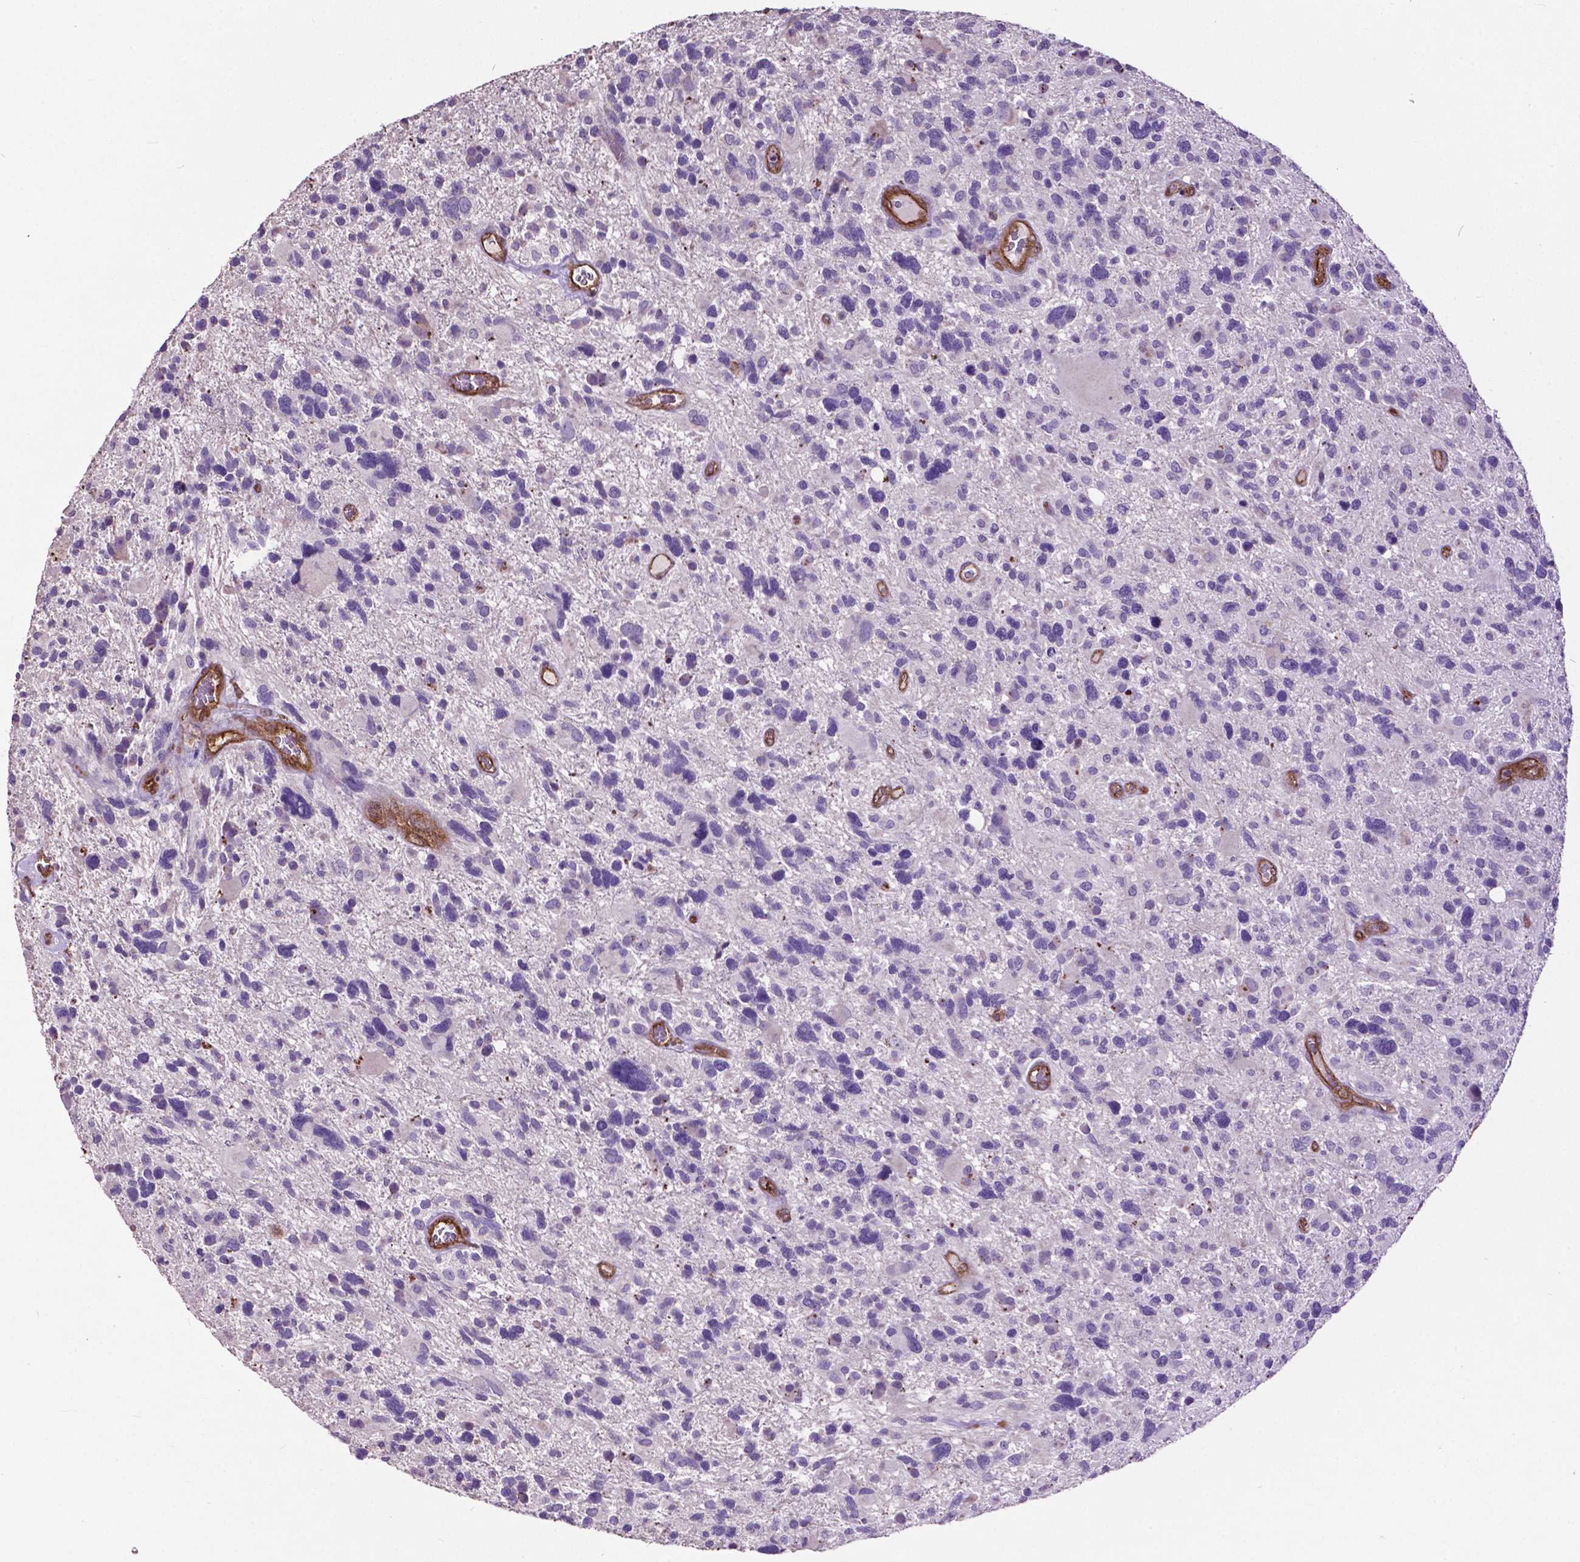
{"staining": {"intensity": "negative", "quantity": "none", "location": "none"}, "tissue": "glioma", "cell_type": "Tumor cells", "image_type": "cancer", "snomed": [{"axis": "morphology", "description": "Glioma, malignant, High grade"}, {"axis": "topography", "description": "Brain"}], "caption": "Malignant glioma (high-grade) stained for a protein using immunohistochemistry (IHC) shows no positivity tumor cells.", "gene": "PDLIM1", "patient": {"sex": "male", "age": 49}}